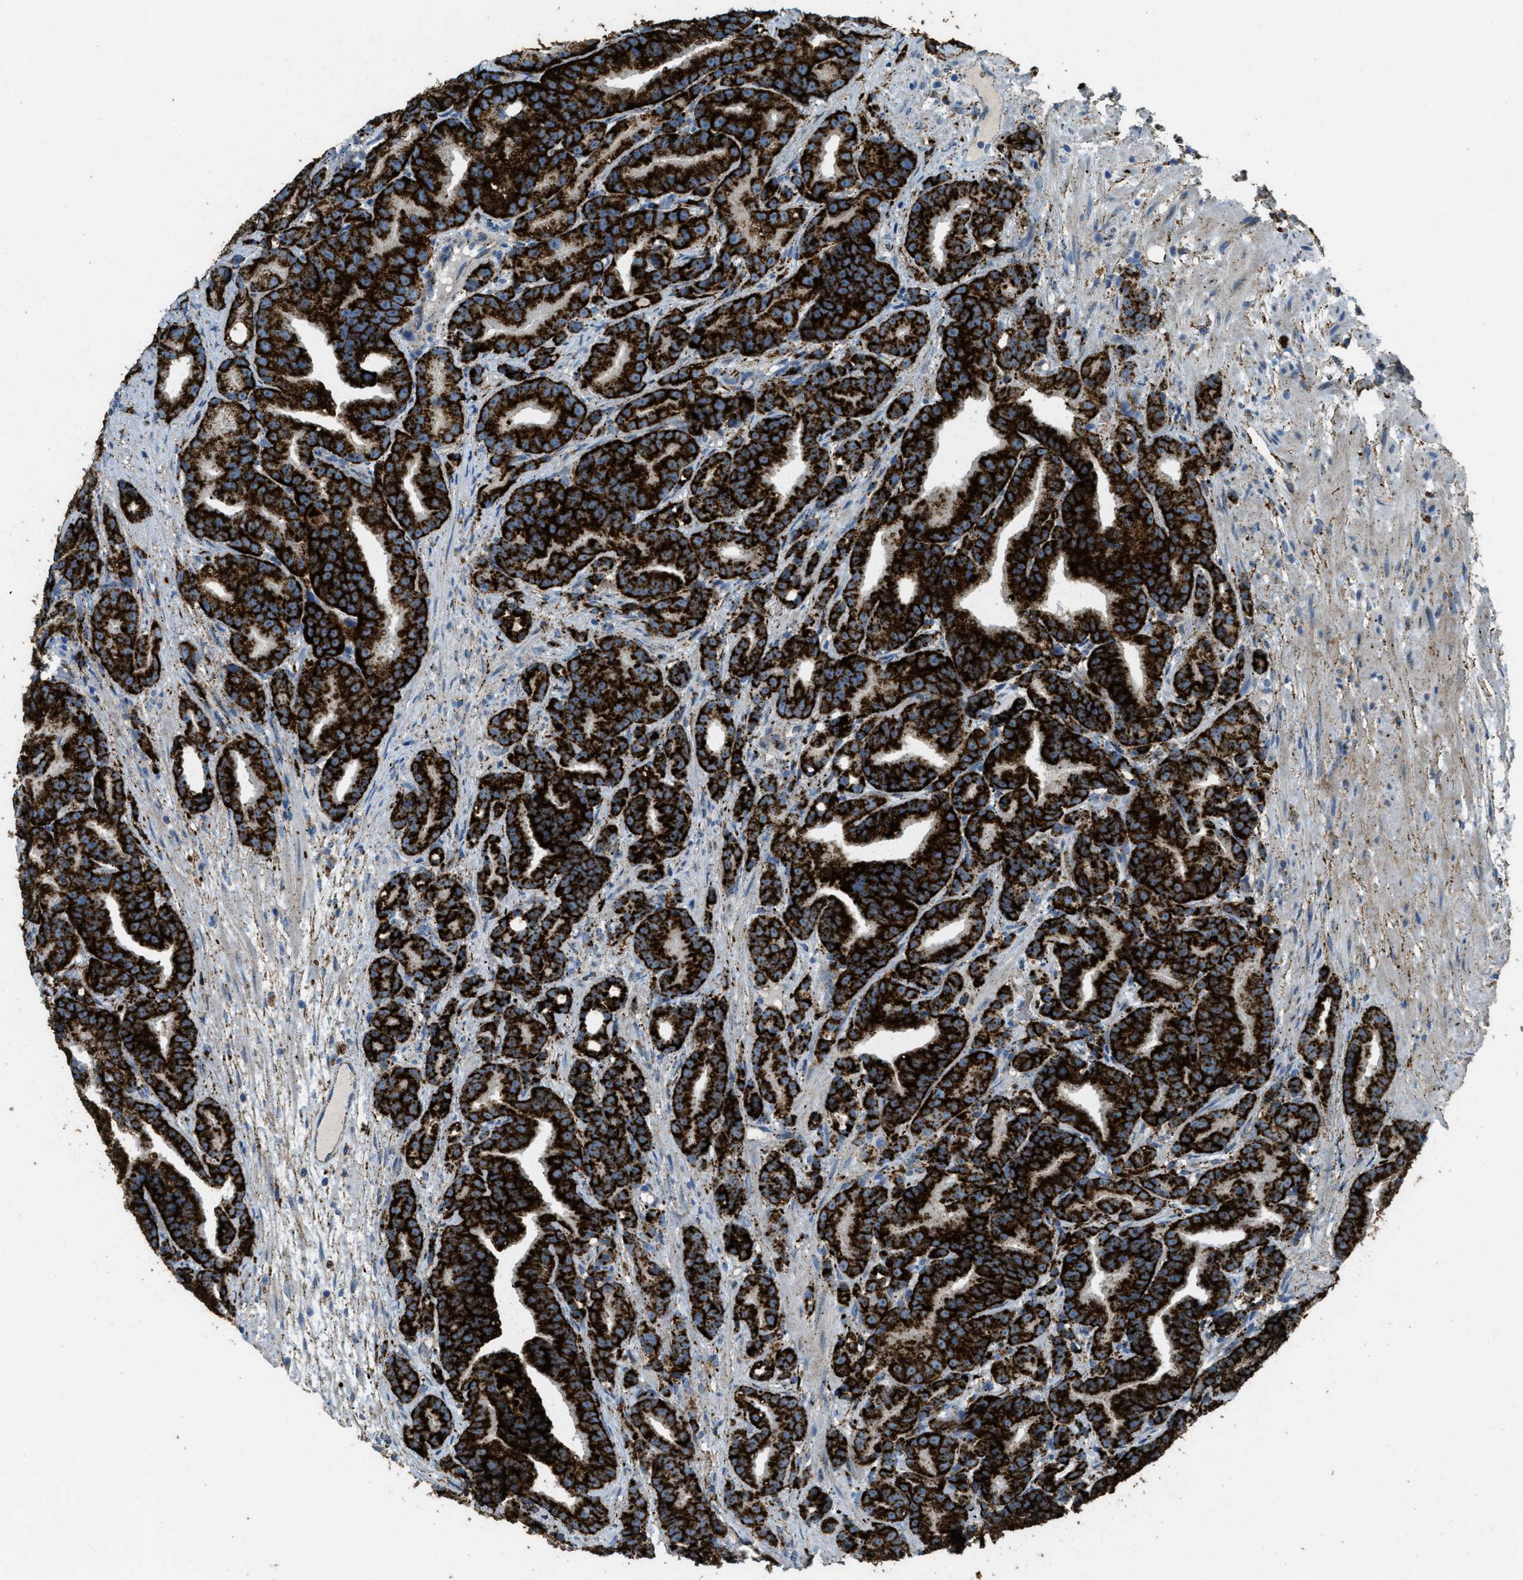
{"staining": {"intensity": "strong", "quantity": ">75%", "location": "cytoplasmic/membranous"}, "tissue": "prostate cancer", "cell_type": "Tumor cells", "image_type": "cancer", "snomed": [{"axis": "morphology", "description": "Adenocarcinoma, Low grade"}, {"axis": "topography", "description": "Prostate"}], "caption": "Tumor cells show strong cytoplasmic/membranous staining in approximately >75% of cells in prostate cancer.", "gene": "SCARB2", "patient": {"sex": "male", "age": 89}}